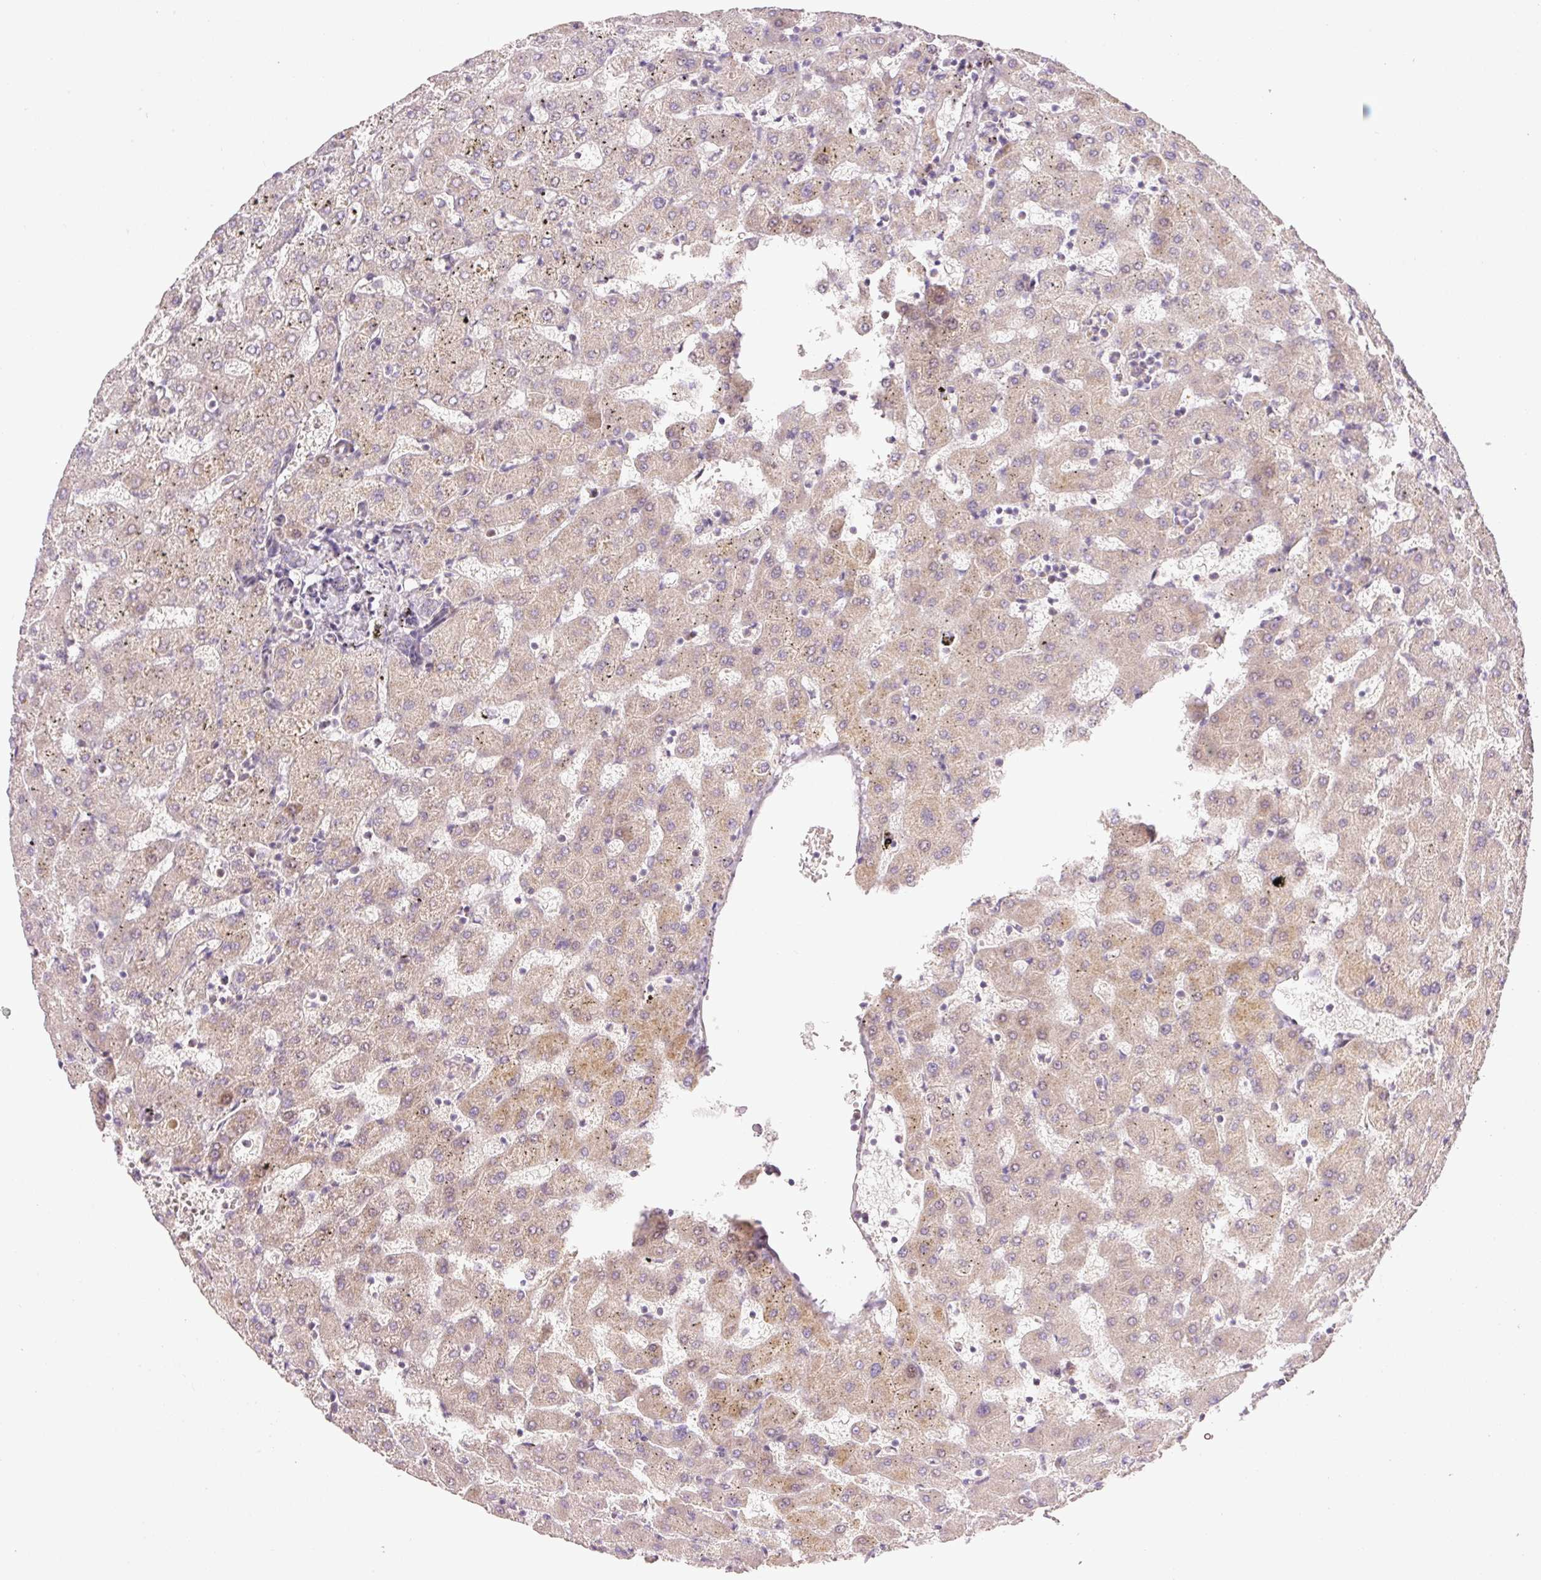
{"staining": {"intensity": "negative", "quantity": "none", "location": "none"}, "tissue": "liver", "cell_type": "Cholangiocytes", "image_type": "normal", "snomed": [{"axis": "morphology", "description": "Normal tissue, NOS"}, {"axis": "topography", "description": "Liver"}], "caption": "IHC of benign liver displays no staining in cholangiocytes. Nuclei are stained in blue.", "gene": "SLC29A3", "patient": {"sex": "female", "age": 63}}